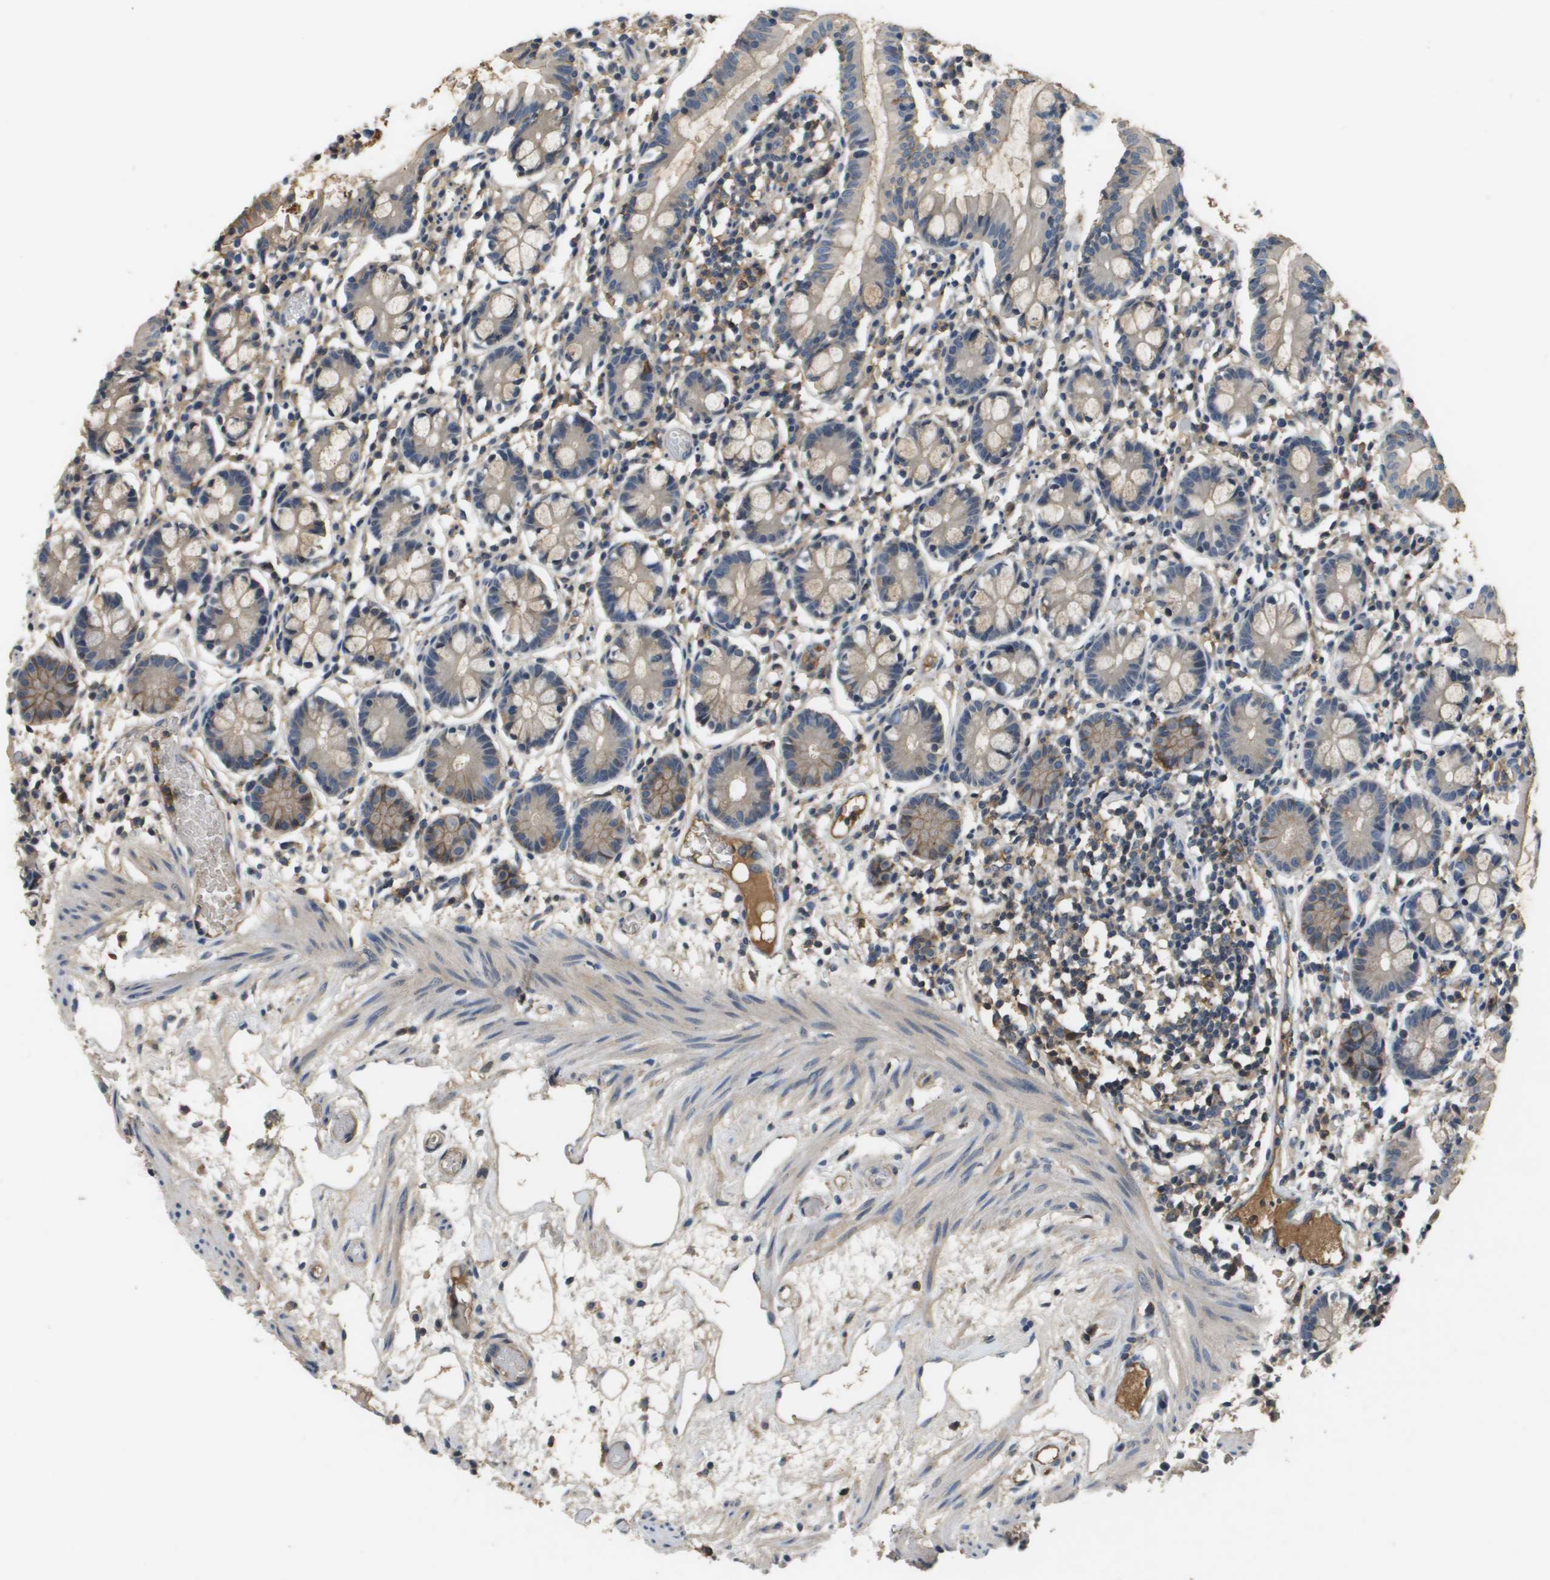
{"staining": {"intensity": "moderate", "quantity": "<25%", "location": "cytoplasmic/membranous"}, "tissue": "small intestine", "cell_type": "Glandular cells", "image_type": "normal", "snomed": [{"axis": "morphology", "description": "Normal tissue, NOS"}, {"axis": "morphology", "description": "Cystadenocarcinoma, serous, Metastatic site"}, {"axis": "topography", "description": "Small intestine"}], "caption": "Moderate cytoplasmic/membranous staining for a protein is identified in approximately <25% of glandular cells of benign small intestine using immunohistochemistry.", "gene": "SLC16A3", "patient": {"sex": "female", "age": 61}}